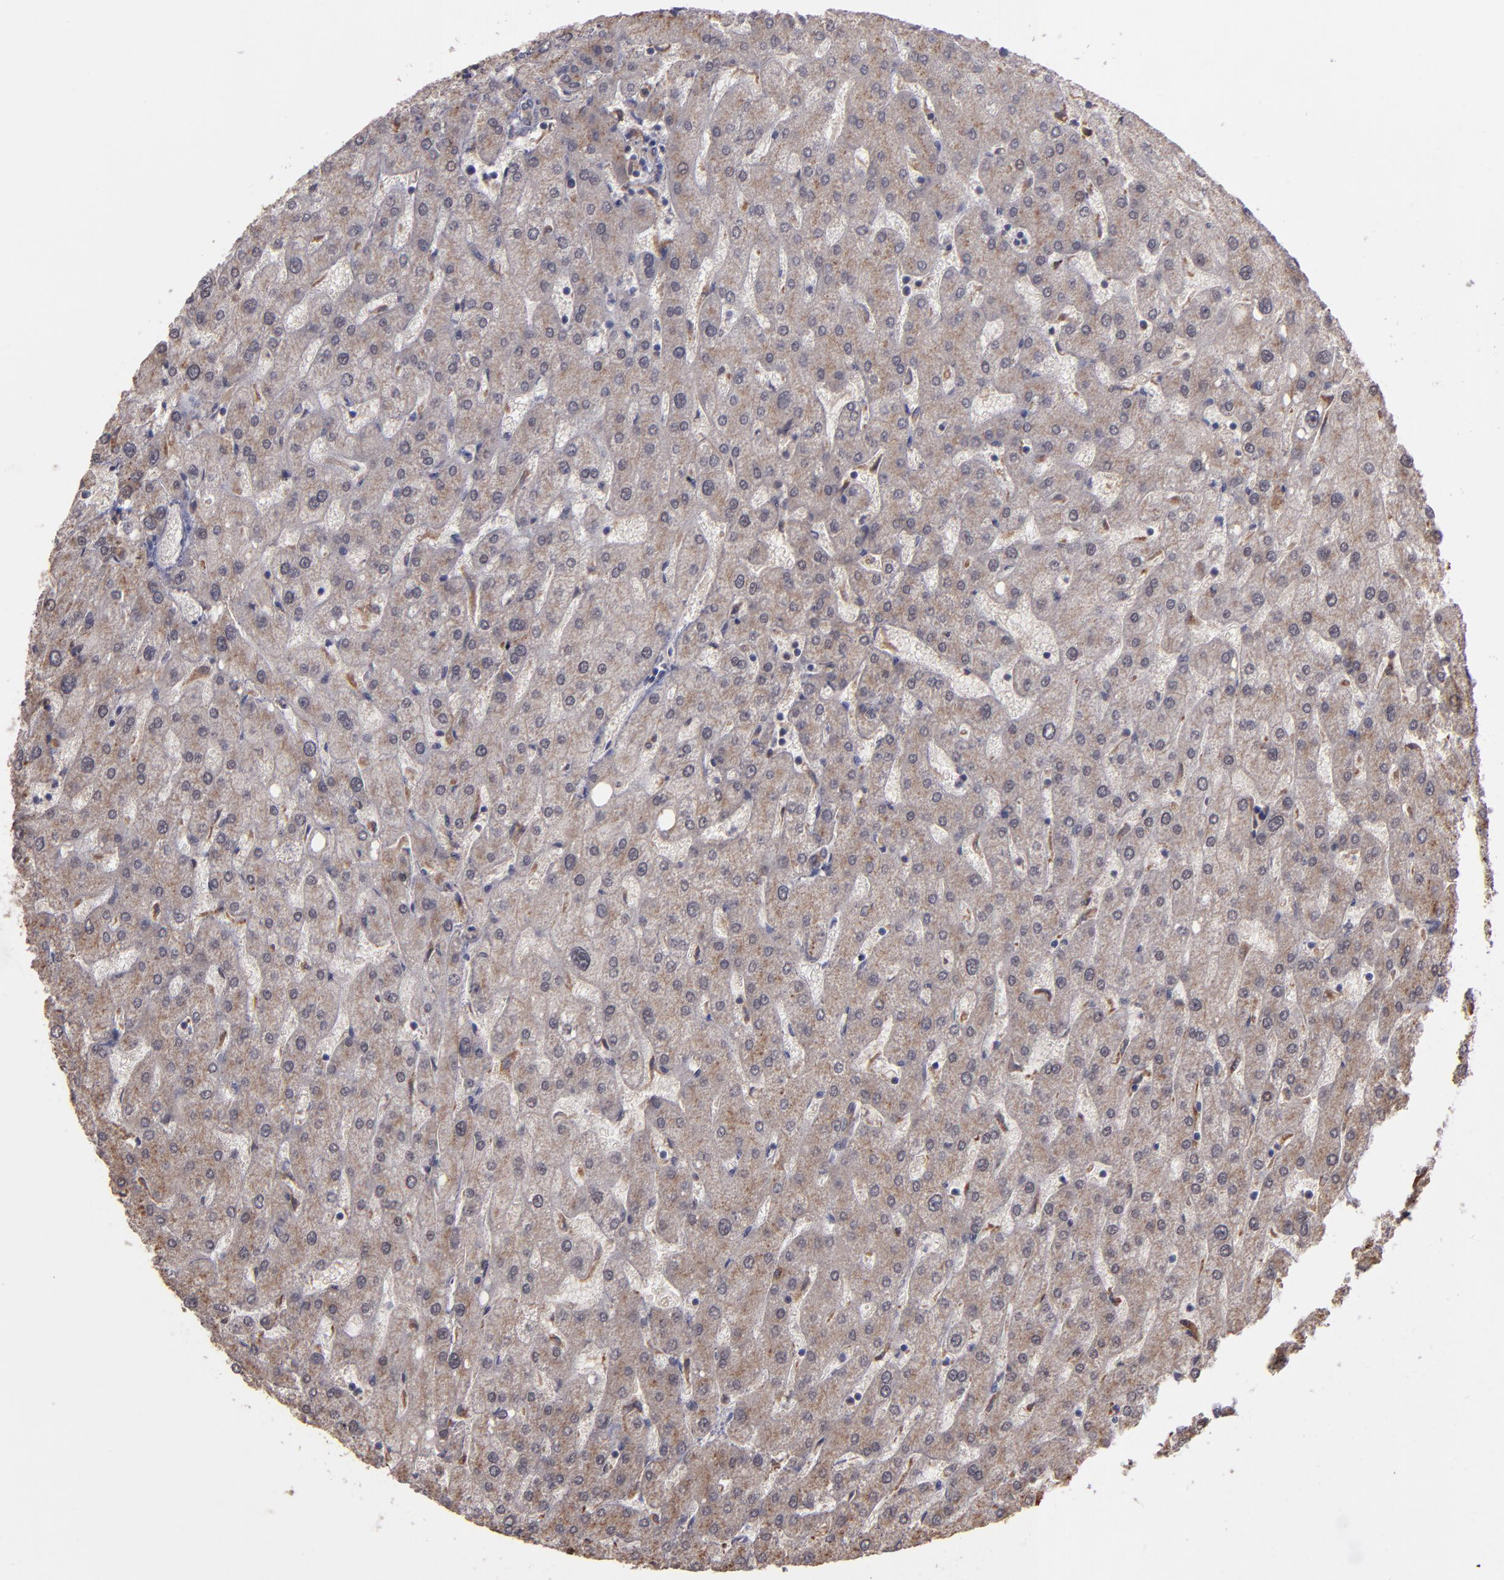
{"staining": {"intensity": "negative", "quantity": "none", "location": "none"}, "tissue": "liver", "cell_type": "Cholangiocytes", "image_type": "normal", "snomed": [{"axis": "morphology", "description": "Normal tissue, NOS"}, {"axis": "topography", "description": "Liver"}], "caption": "IHC micrograph of benign human liver stained for a protein (brown), which reveals no positivity in cholangiocytes. The staining is performed using DAB brown chromogen with nuclei counter-stained in using hematoxylin.", "gene": "SIPA1L1", "patient": {"sex": "male", "age": 67}}